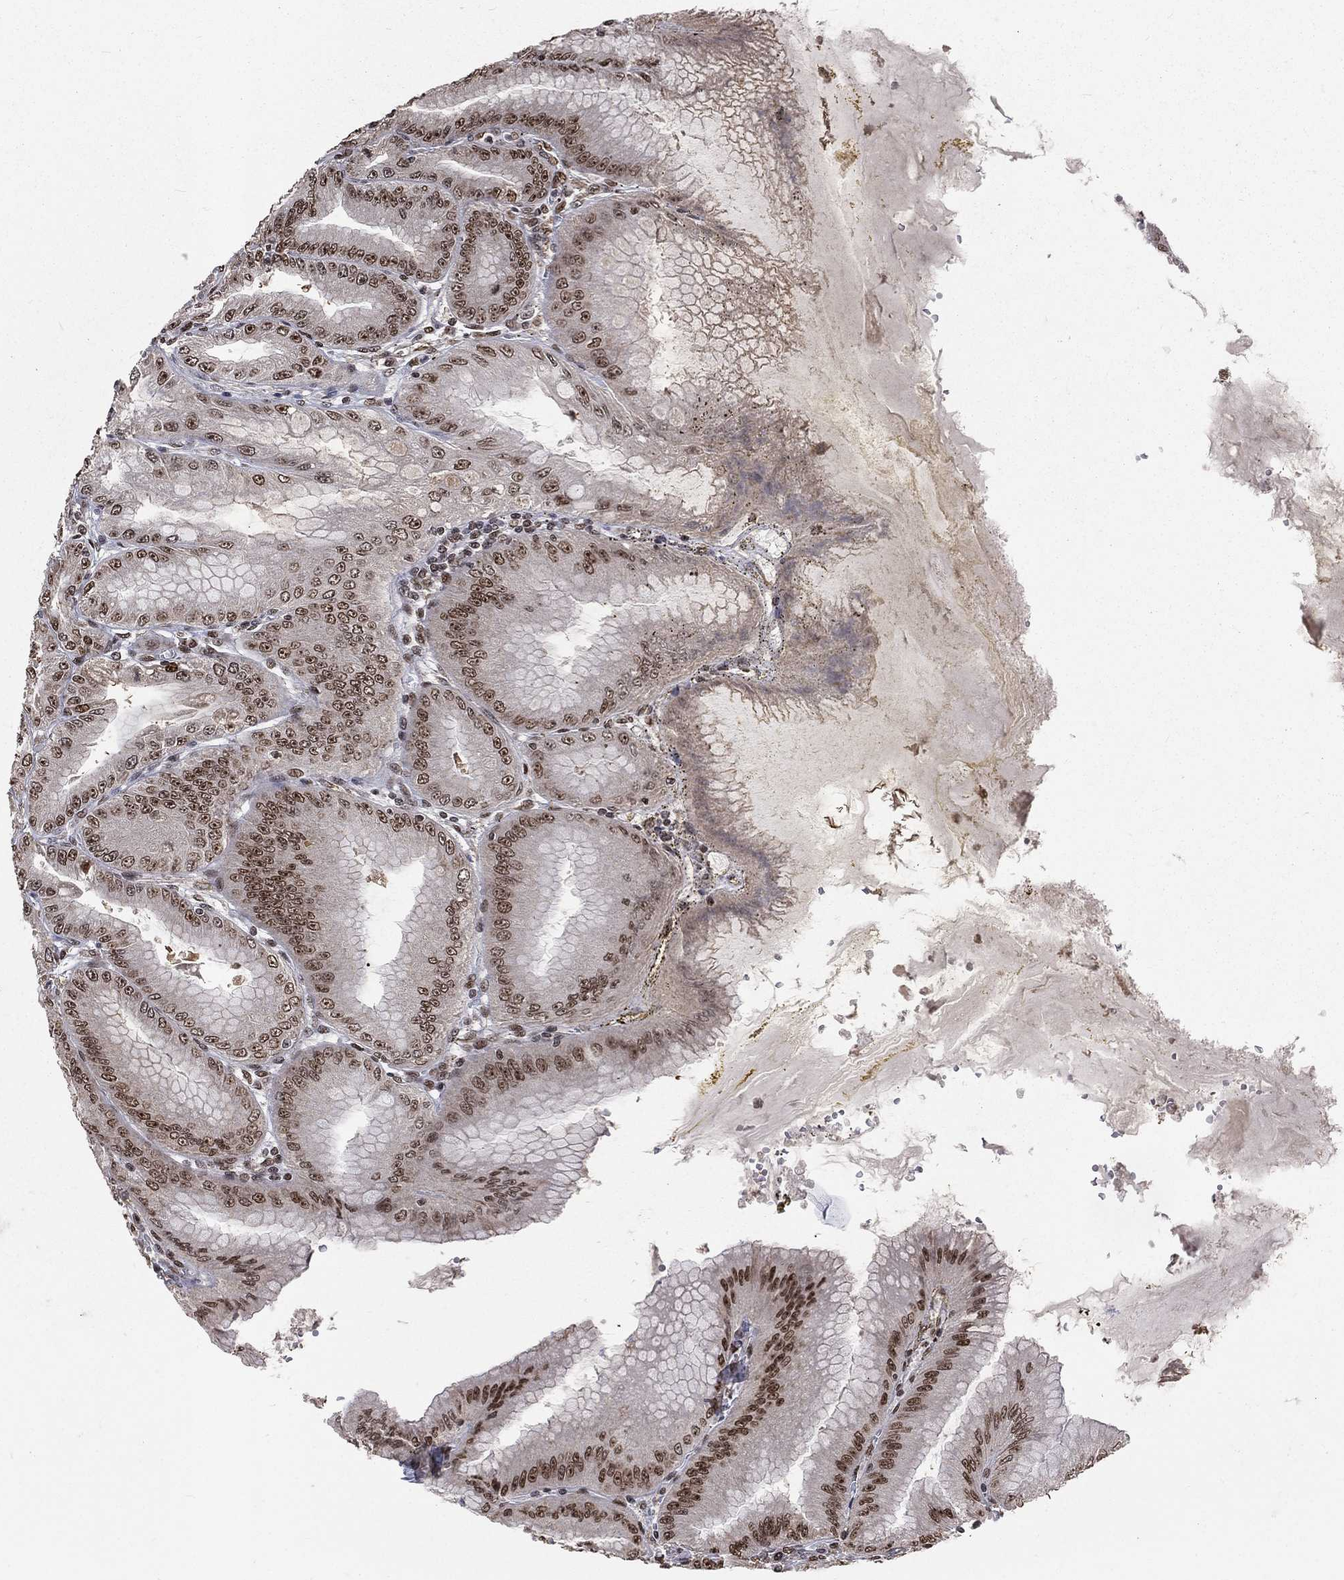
{"staining": {"intensity": "strong", "quantity": ">75%", "location": "nuclear"}, "tissue": "stomach", "cell_type": "Glandular cells", "image_type": "normal", "snomed": [{"axis": "morphology", "description": "Normal tissue, NOS"}, {"axis": "topography", "description": "Stomach"}], "caption": "The photomicrograph demonstrates staining of unremarkable stomach, revealing strong nuclear protein staining (brown color) within glandular cells. (brown staining indicates protein expression, while blue staining denotes nuclei).", "gene": "POLB", "patient": {"sex": "male", "age": 71}}